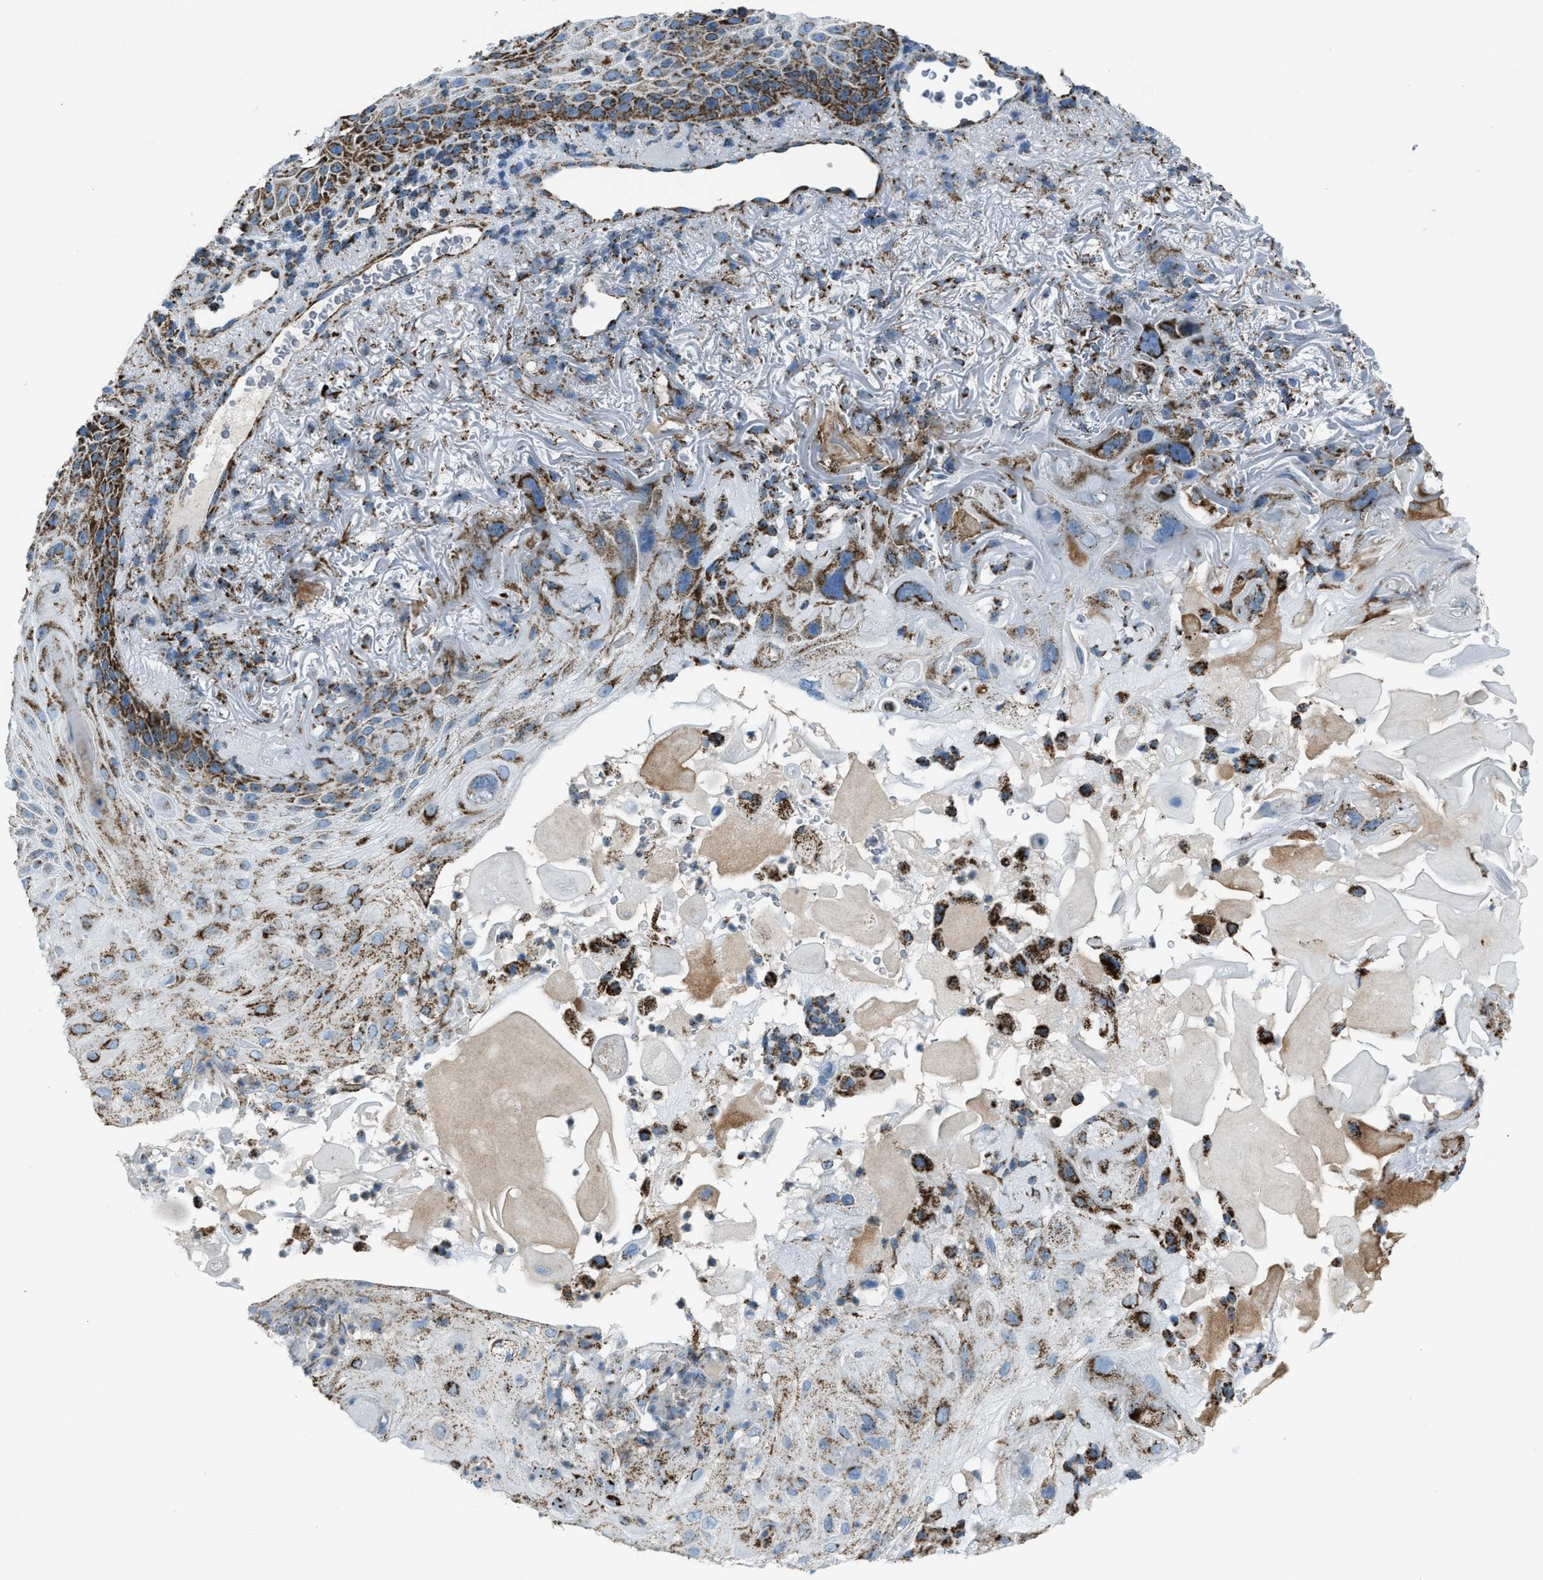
{"staining": {"intensity": "moderate", "quantity": ">75%", "location": "cytoplasmic/membranous"}, "tissue": "skin cancer", "cell_type": "Tumor cells", "image_type": "cancer", "snomed": [{"axis": "morphology", "description": "Squamous cell carcinoma, NOS"}, {"axis": "topography", "description": "Skin"}], "caption": "Human squamous cell carcinoma (skin) stained with a brown dye exhibits moderate cytoplasmic/membranous positive expression in approximately >75% of tumor cells.", "gene": "MDH2", "patient": {"sex": "female", "age": 77}}